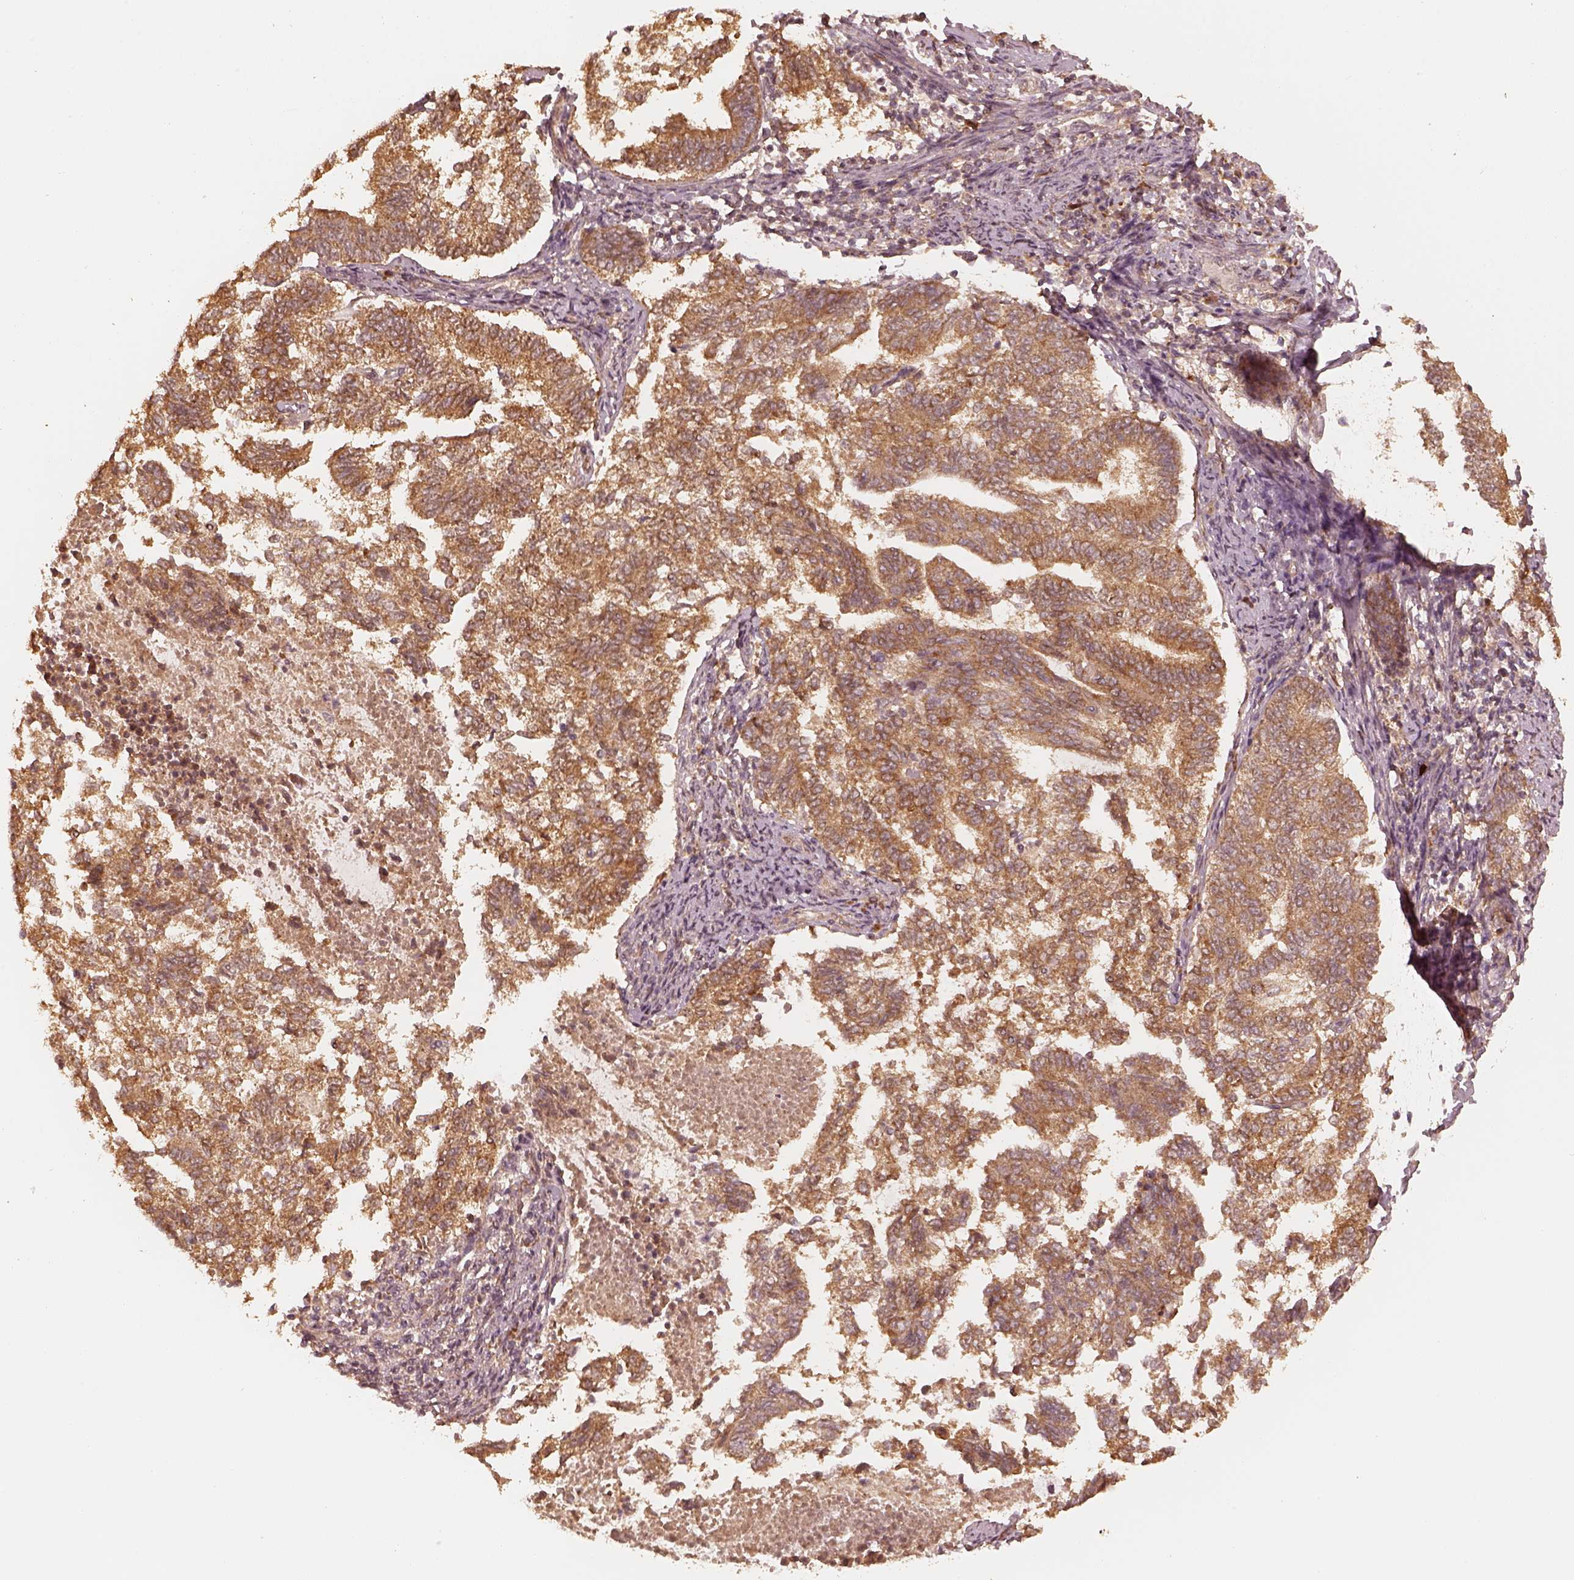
{"staining": {"intensity": "moderate", "quantity": ">75%", "location": "cytoplasmic/membranous"}, "tissue": "endometrial cancer", "cell_type": "Tumor cells", "image_type": "cancer", "snomed": [{"axis": "morphology", "description": "Adenocarcinoma, NOS"}, {"axis": "topography", "description": "Endometrium"}], "caption": "IHC of human adenocarcinoma (endometrial) shows medium levels of moderate cytoplasmic/membranous staining in approximately >75% of tumor cells.", "gene": "DNAJC25", "patient": {"sex": "female", "age": 65}}